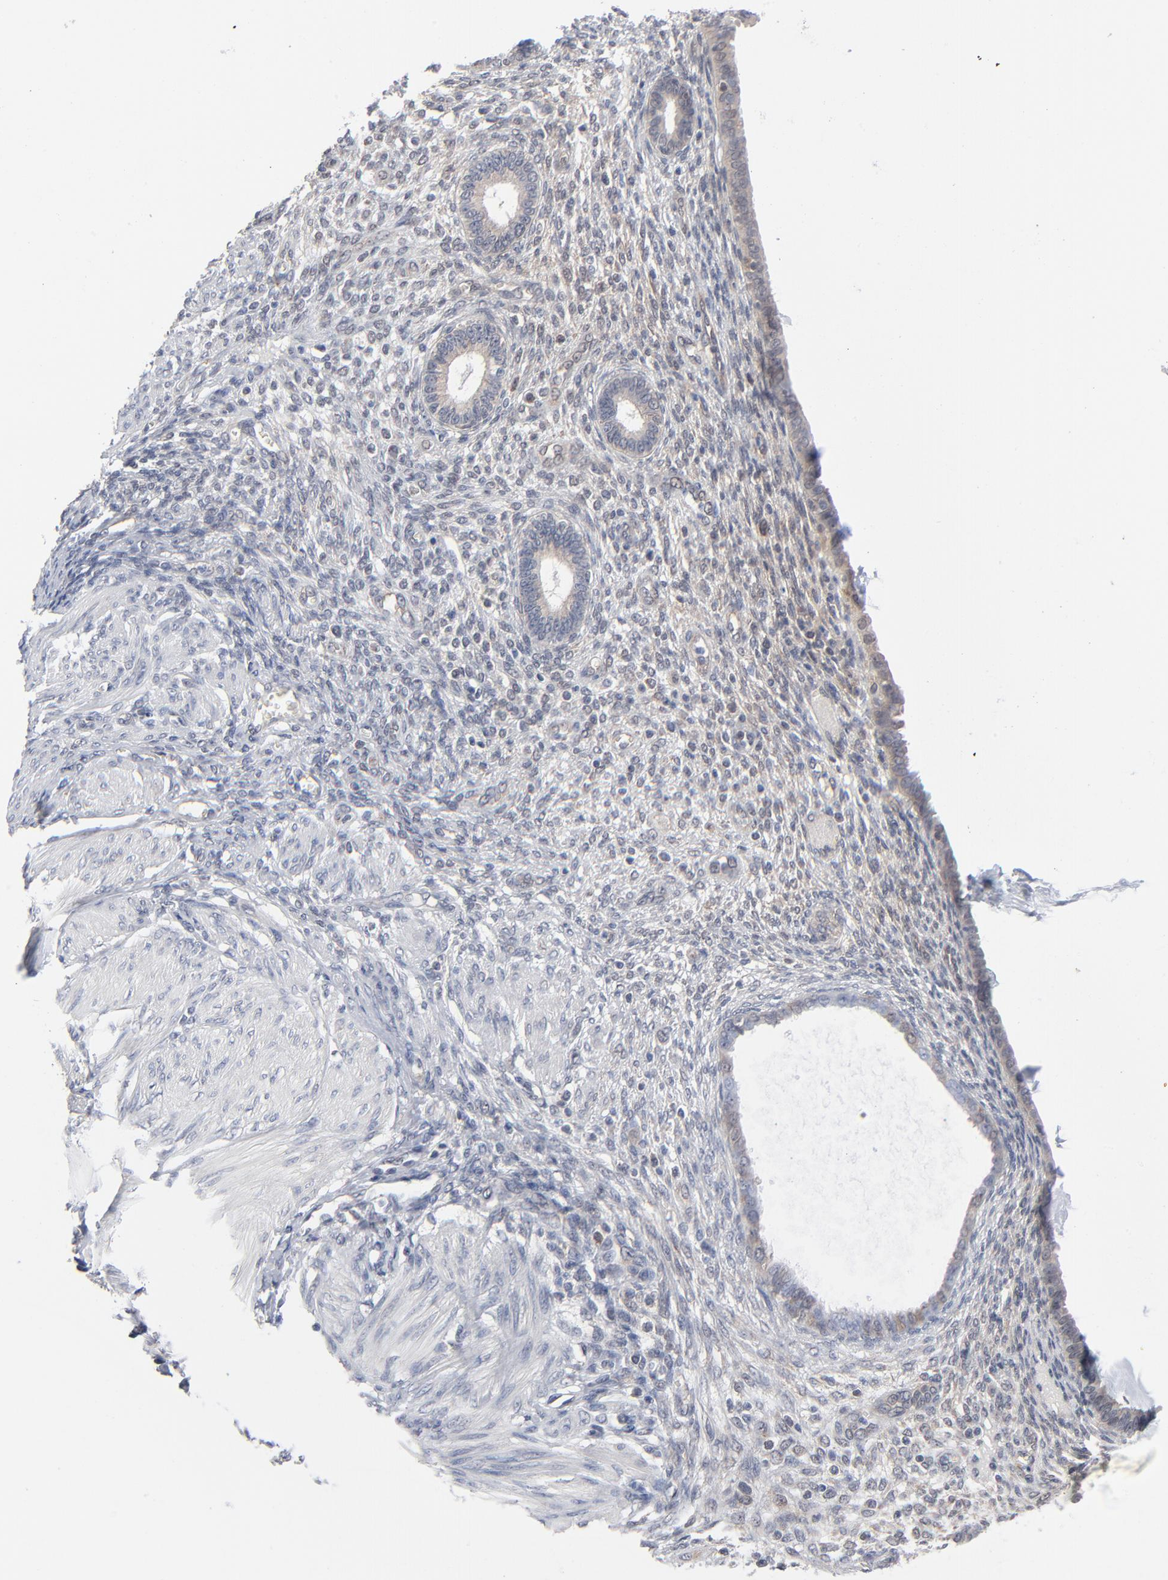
{"staining": {"intensity": "weak", "quantity": "<25%", "location": "cytoplasmic/membranous"}, "tissue": "endometrium", "cell_type": "Cells in endometrial stroma", "image_type": "normal", "snomed": [{"axis": "morphology", "description": "Normal tissue, NOS"}, {"axis": "topography", "description": "Endometrium"}], "caption": "A micrograph of human endometrium is negative for staining in cells in endometrial stroma.", "gene": "RPS6KB1", "patient": {"sex": "female", "age": 72}}